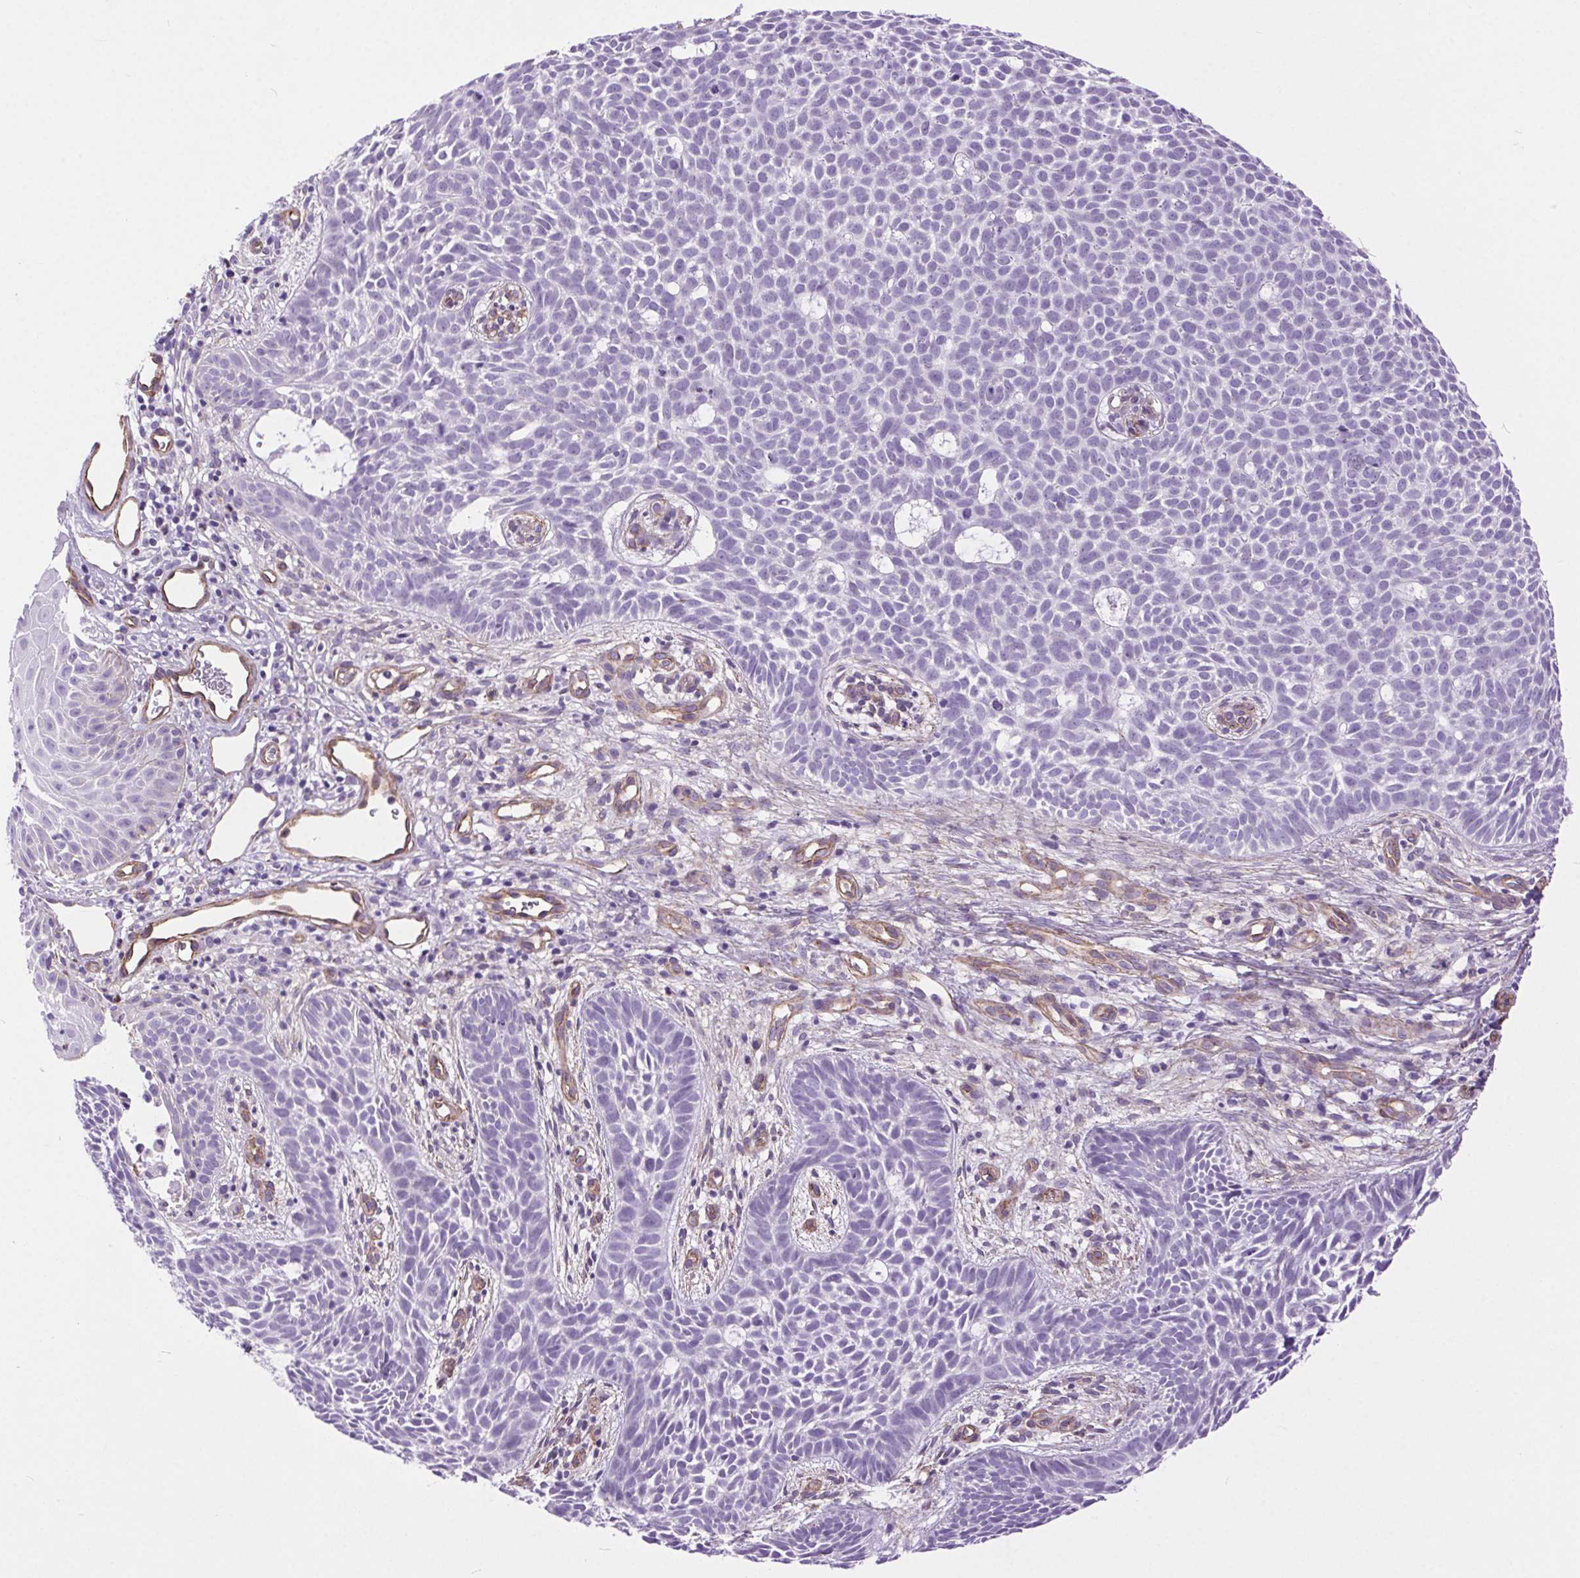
{"staining": {"intensity": "negative", "quantity": "none", "location": "none"}, "tissue": "skin cancer", "cell_type": "Tumor cells", "image_type": "cancer", "snomed": [{"axis": "morphology", "description": "Basal cell carcinoma"}, {"axis": "topography", "description": "Skin"}], "caption": "There is no significant positivity in tumor cells of basal cell carcinoma (skin).", "gene": "SHCBP1L", "patient": {"sex": "male", "age": 59}}